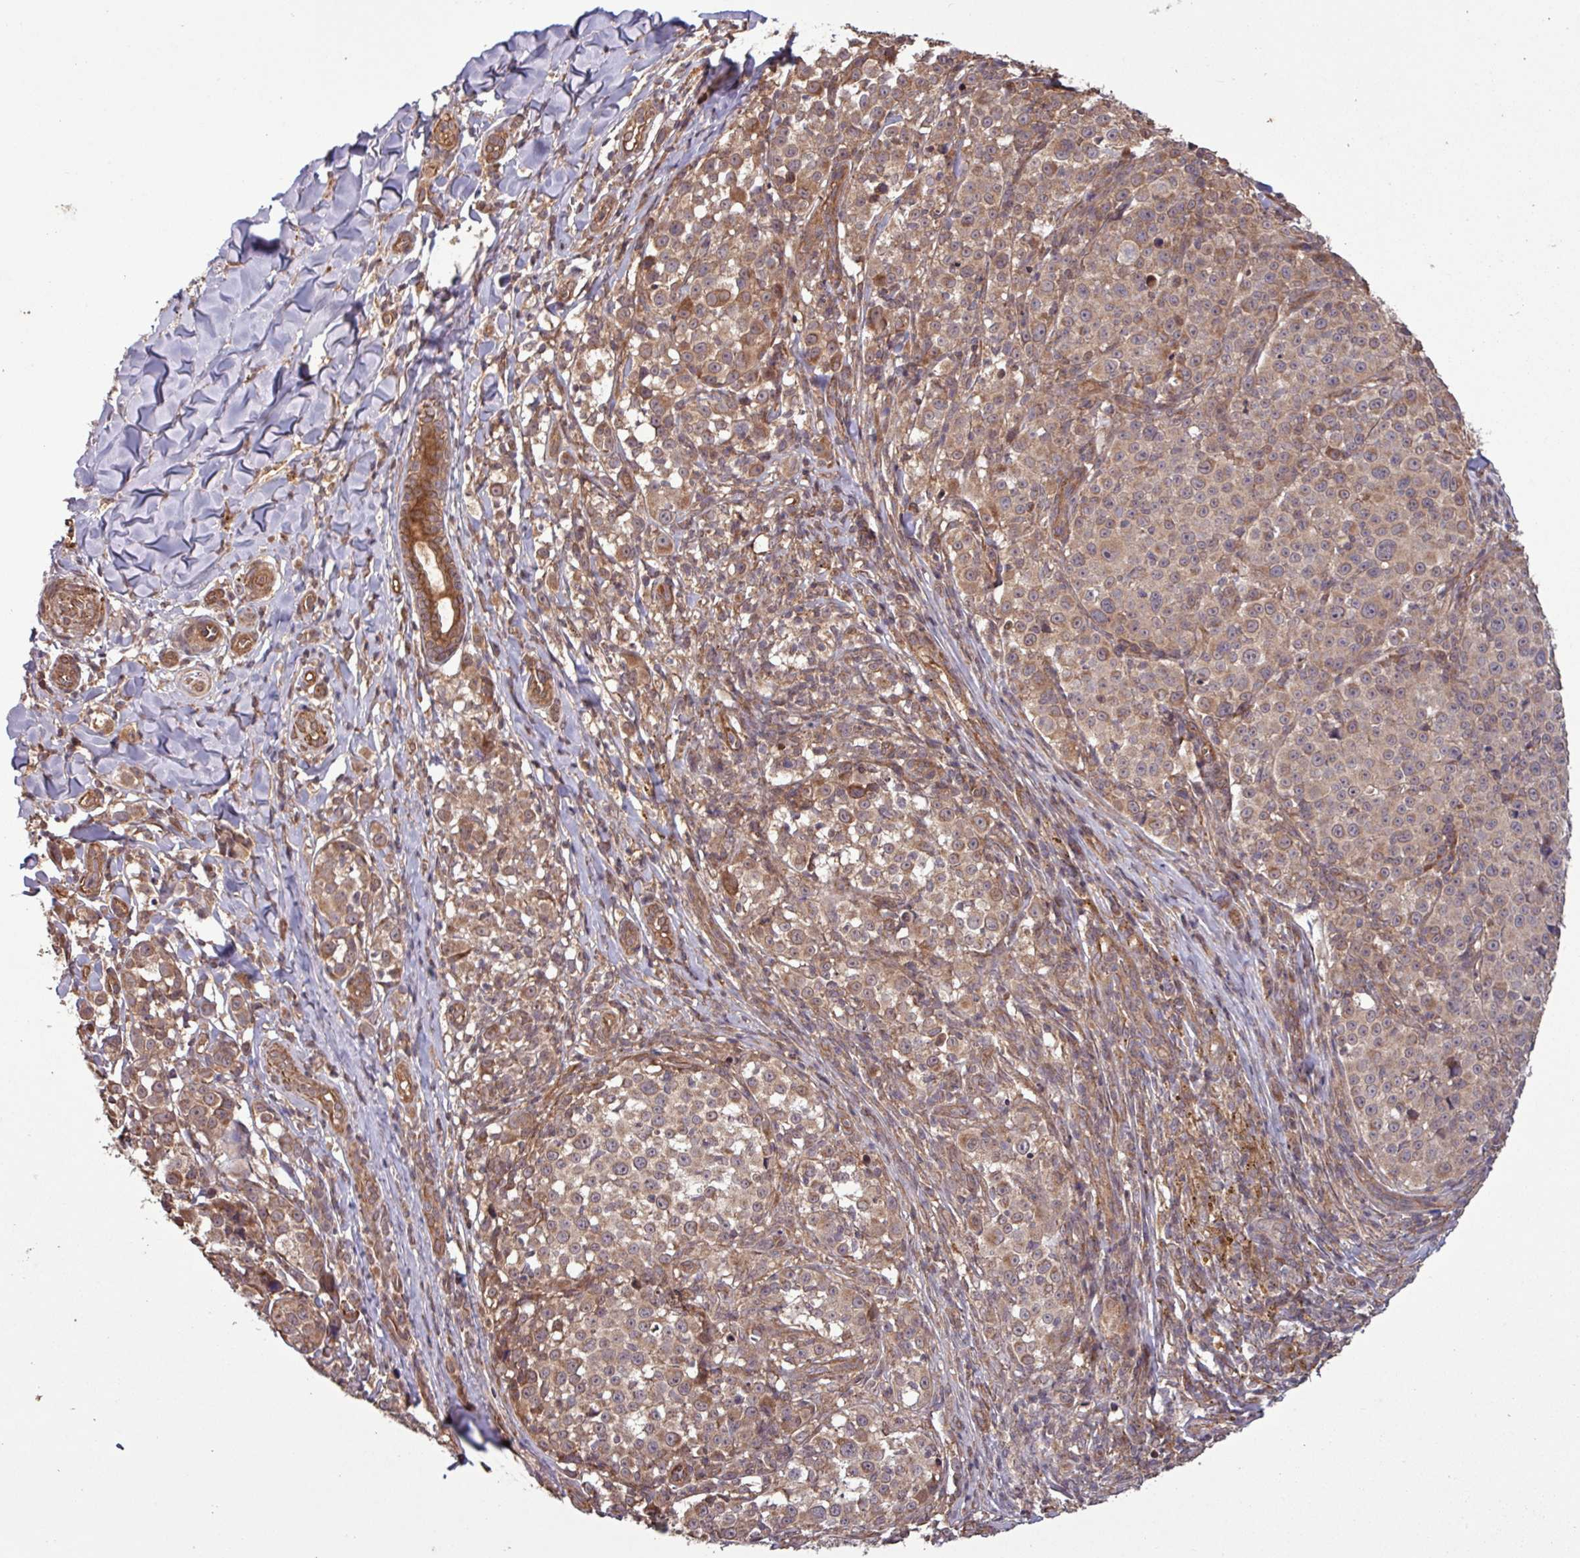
{"staining": {"intensity": "moderate", "quantity": ">75%", "location": "cytoplasmic/membranous"}, "tissue": "melanoma", "cell_type": "Tumor cells", "image_type": "cancer", "snomed": [{"axis": "morphology", "description": "Malignant melanoma, NOS"}, {"axis": "topography", "description": "Skin"}], "caption": "Moderate cytoplasmic/membranous expression is appreciated in approximately >75% of tumor cells in malignant melanoma.", "gene": "TRABD2A", "patient": {"sex": "female", "age": 35}}